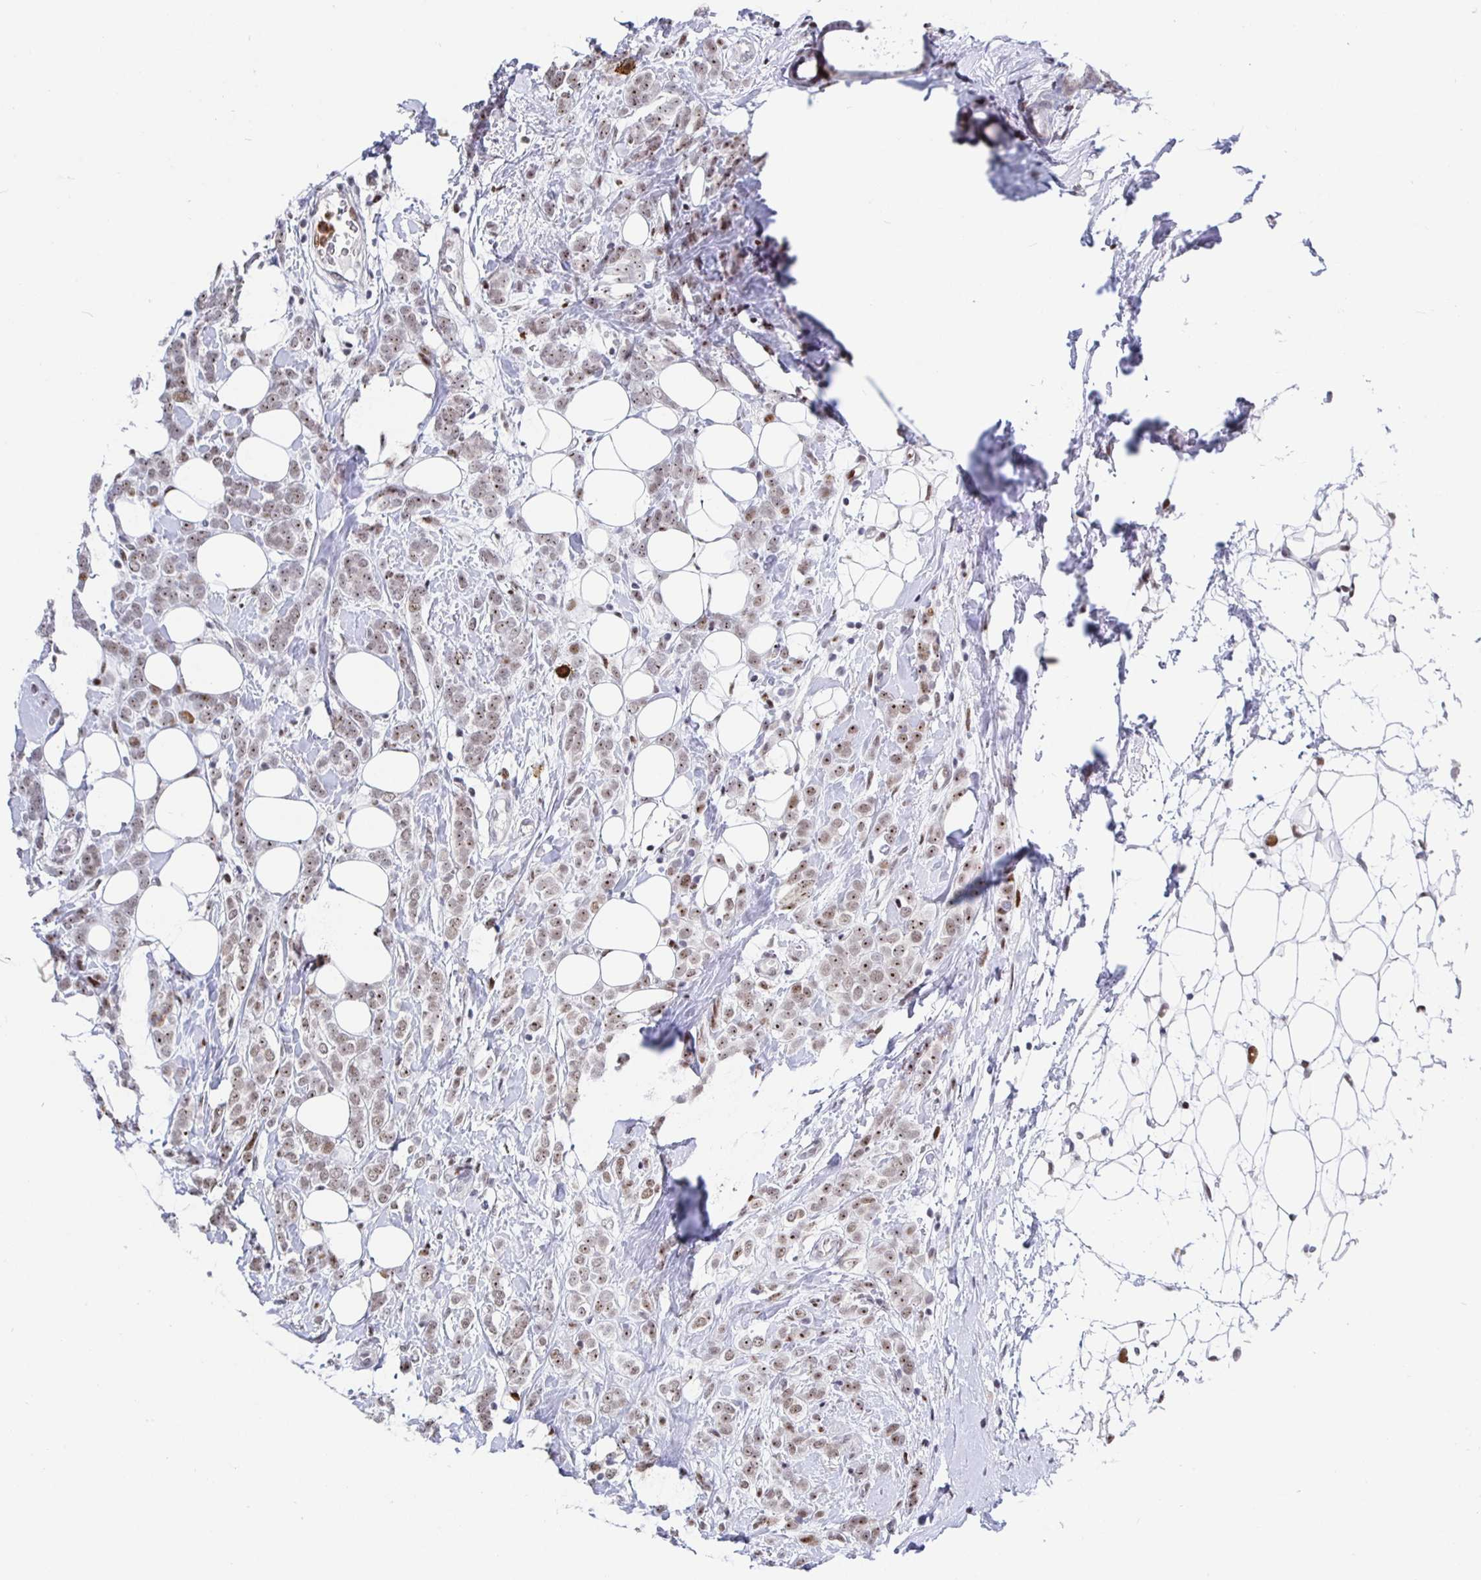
{"staining": {"intensity": "weak", "quantity": ">75%", "location": "nuclear"}, "tissue": "breast cancer", "cell_type": "Tumor cells", "image_type": "cancer", "snomed": [{"axis": "morphology", "description": "Lobular carcinoma"}, {"axis": "topography", "description": "Breast"}], "caption": "The immunohistochemical stain highlights weak nuclear expression in tumor cells of breast cancer (lobular carcinoma) tissue.", "gene": "SETD5", "patient": {"sex": "female", "age": 49}}